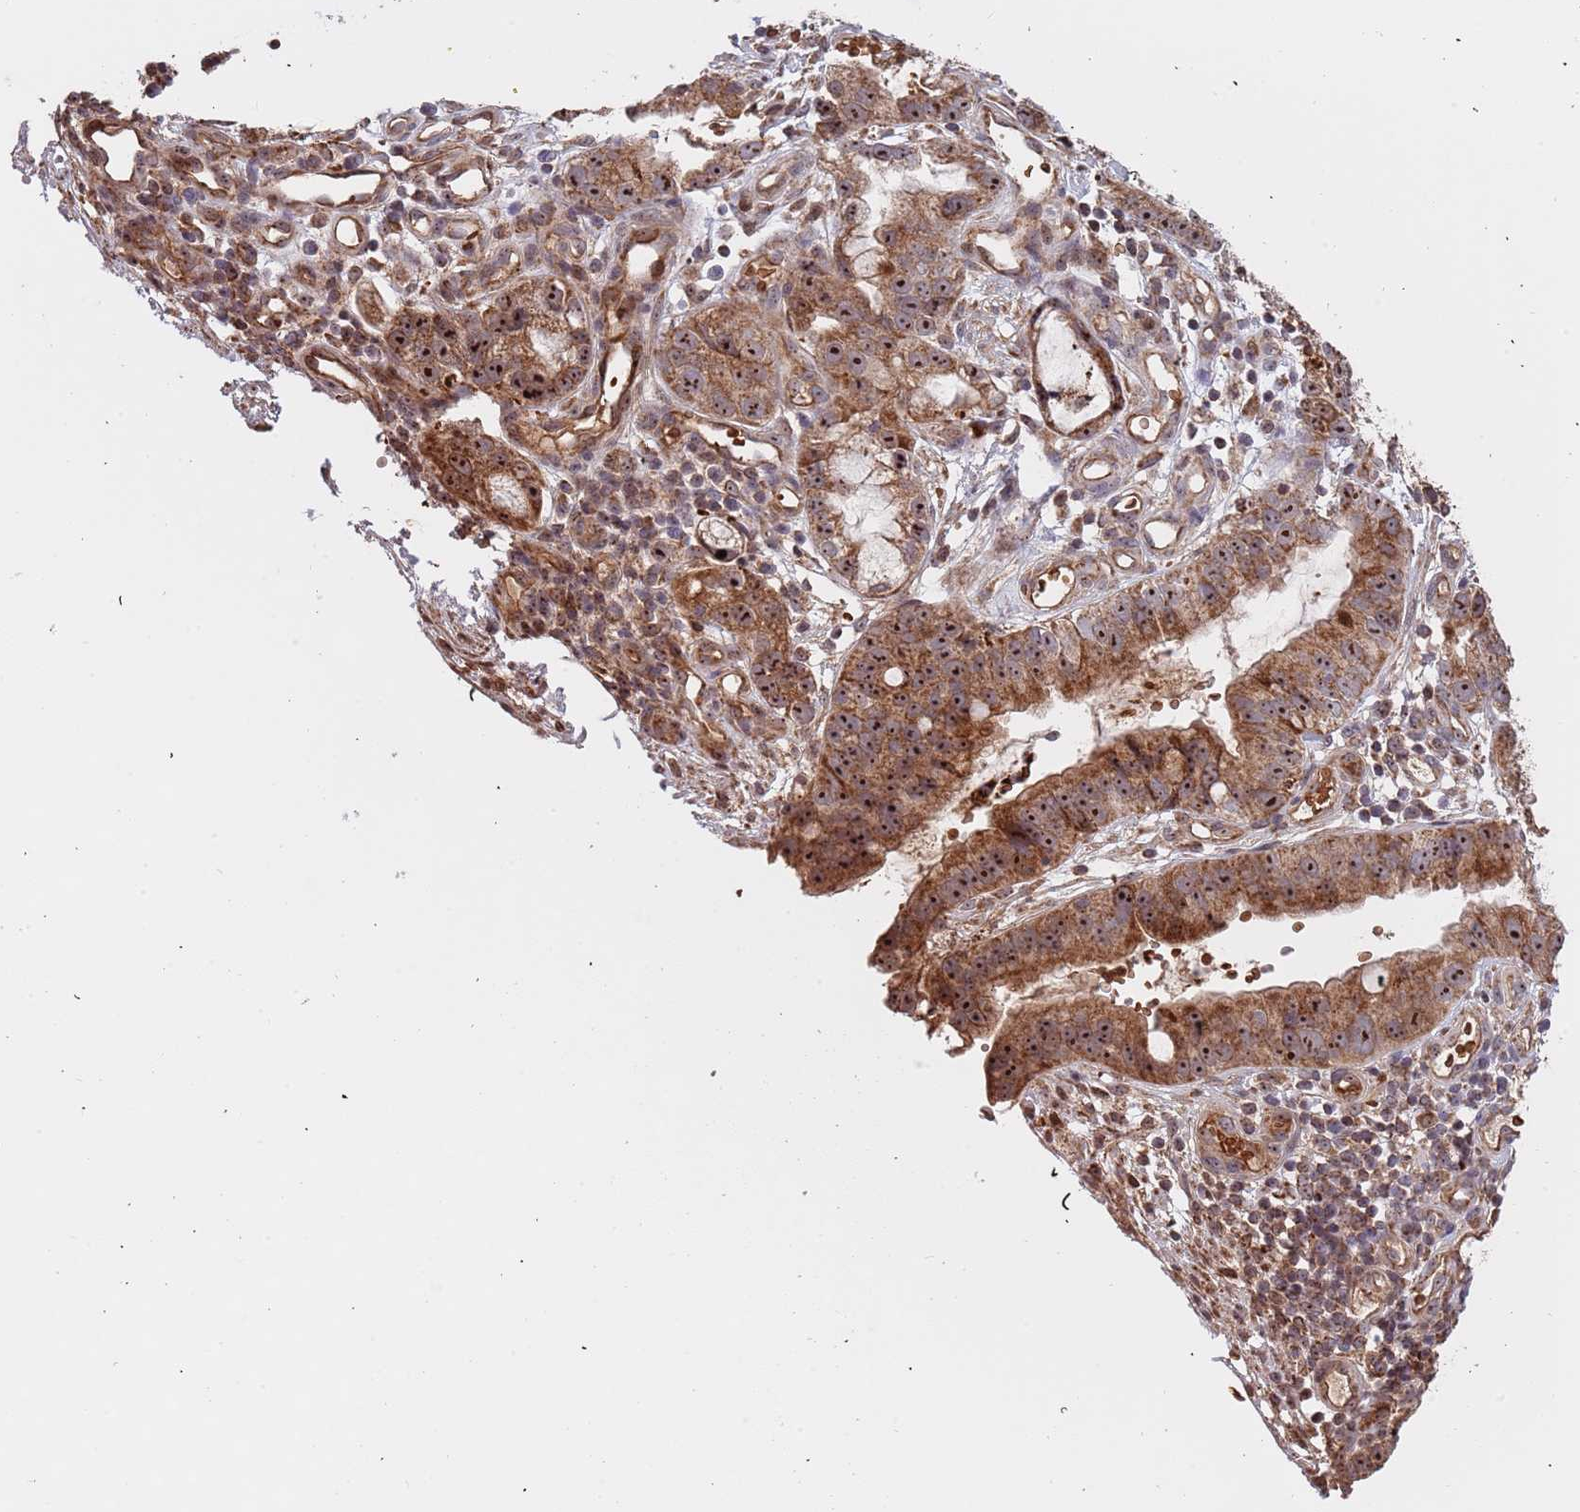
{"staining": {"intensity": "moderate", "quantity": ">75%", "location": "cytoplasmic/membranous,nuclear"}, "tissue": "stomach cancer", "cell_type": "Tumor cells", "image_type": "cancer", "snomed": [{"axis": "morphology", "description": "Adenocarcinoma, NOS"}, {"axis": "topography", "description": "Stomach"}], "caption": "A brown stain labels moderate cytoplasmic/membranous and nuclear staining of a protein in stomach cancer tumor cells.", "gene": "DCHS1", "patient": {"sex": "male", "age": 55}}